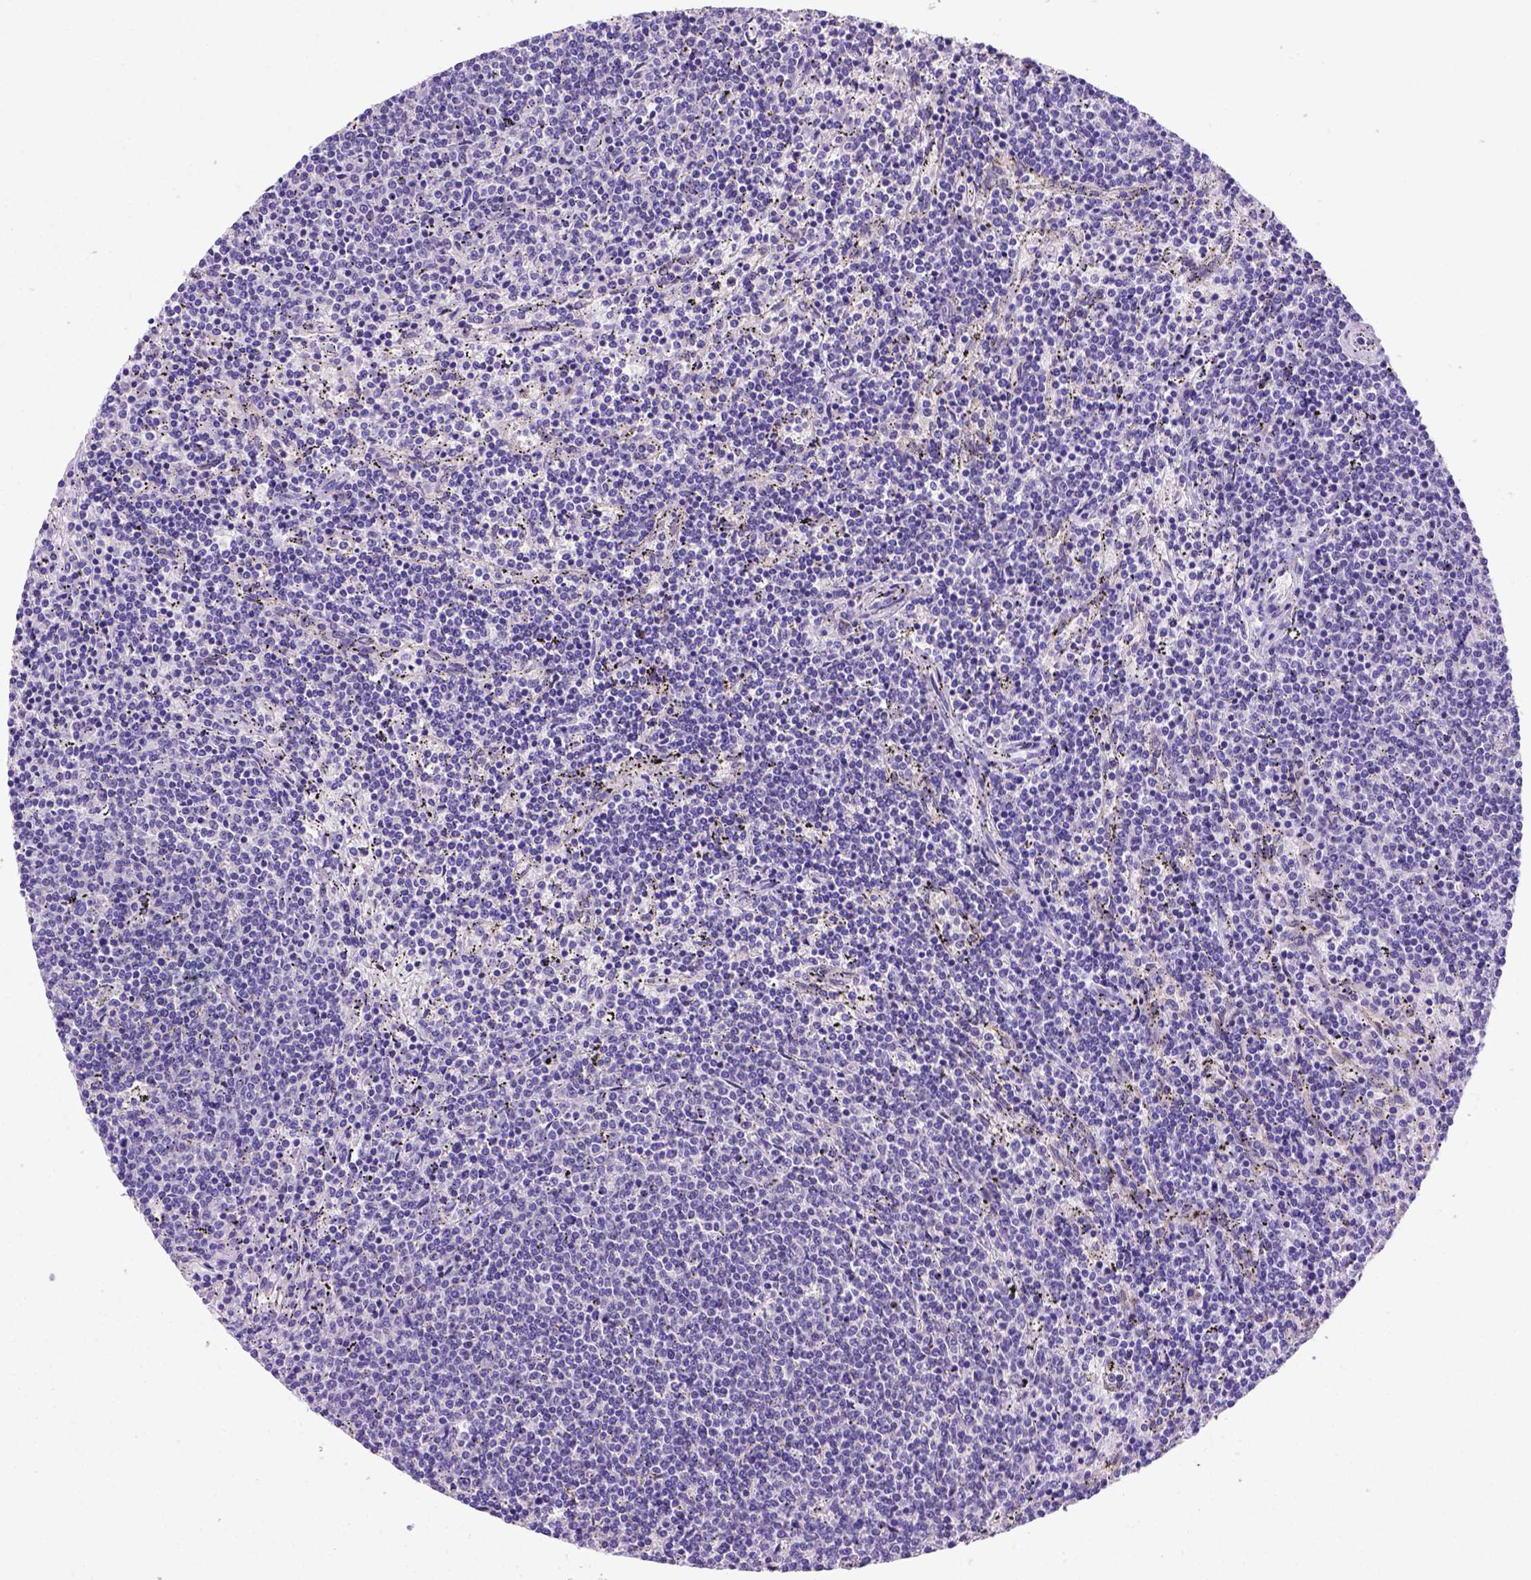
{"staining": {"intensity": "negative", "quantity": "none", "location": "none"}, "tissue": "lymphoma", "cell_type": "Tumor cells", "image_type": "cancer", "snomed": [{"axis": "morphology", "description": "Malignant lymphoma, non-Hodgkin's type, Low grade"}, {"axis": "topography", "description": "Spleen"}], "caption": "DAB (3,3'-diaminobenzidine) immunohistochemical staining of human low-grade malignant lymphoma, non-Hodgkin's type exhibits no significant expression in tumor cells.", "gene": "FAM81B", "patient": {"sex": "female", "age": 50}}